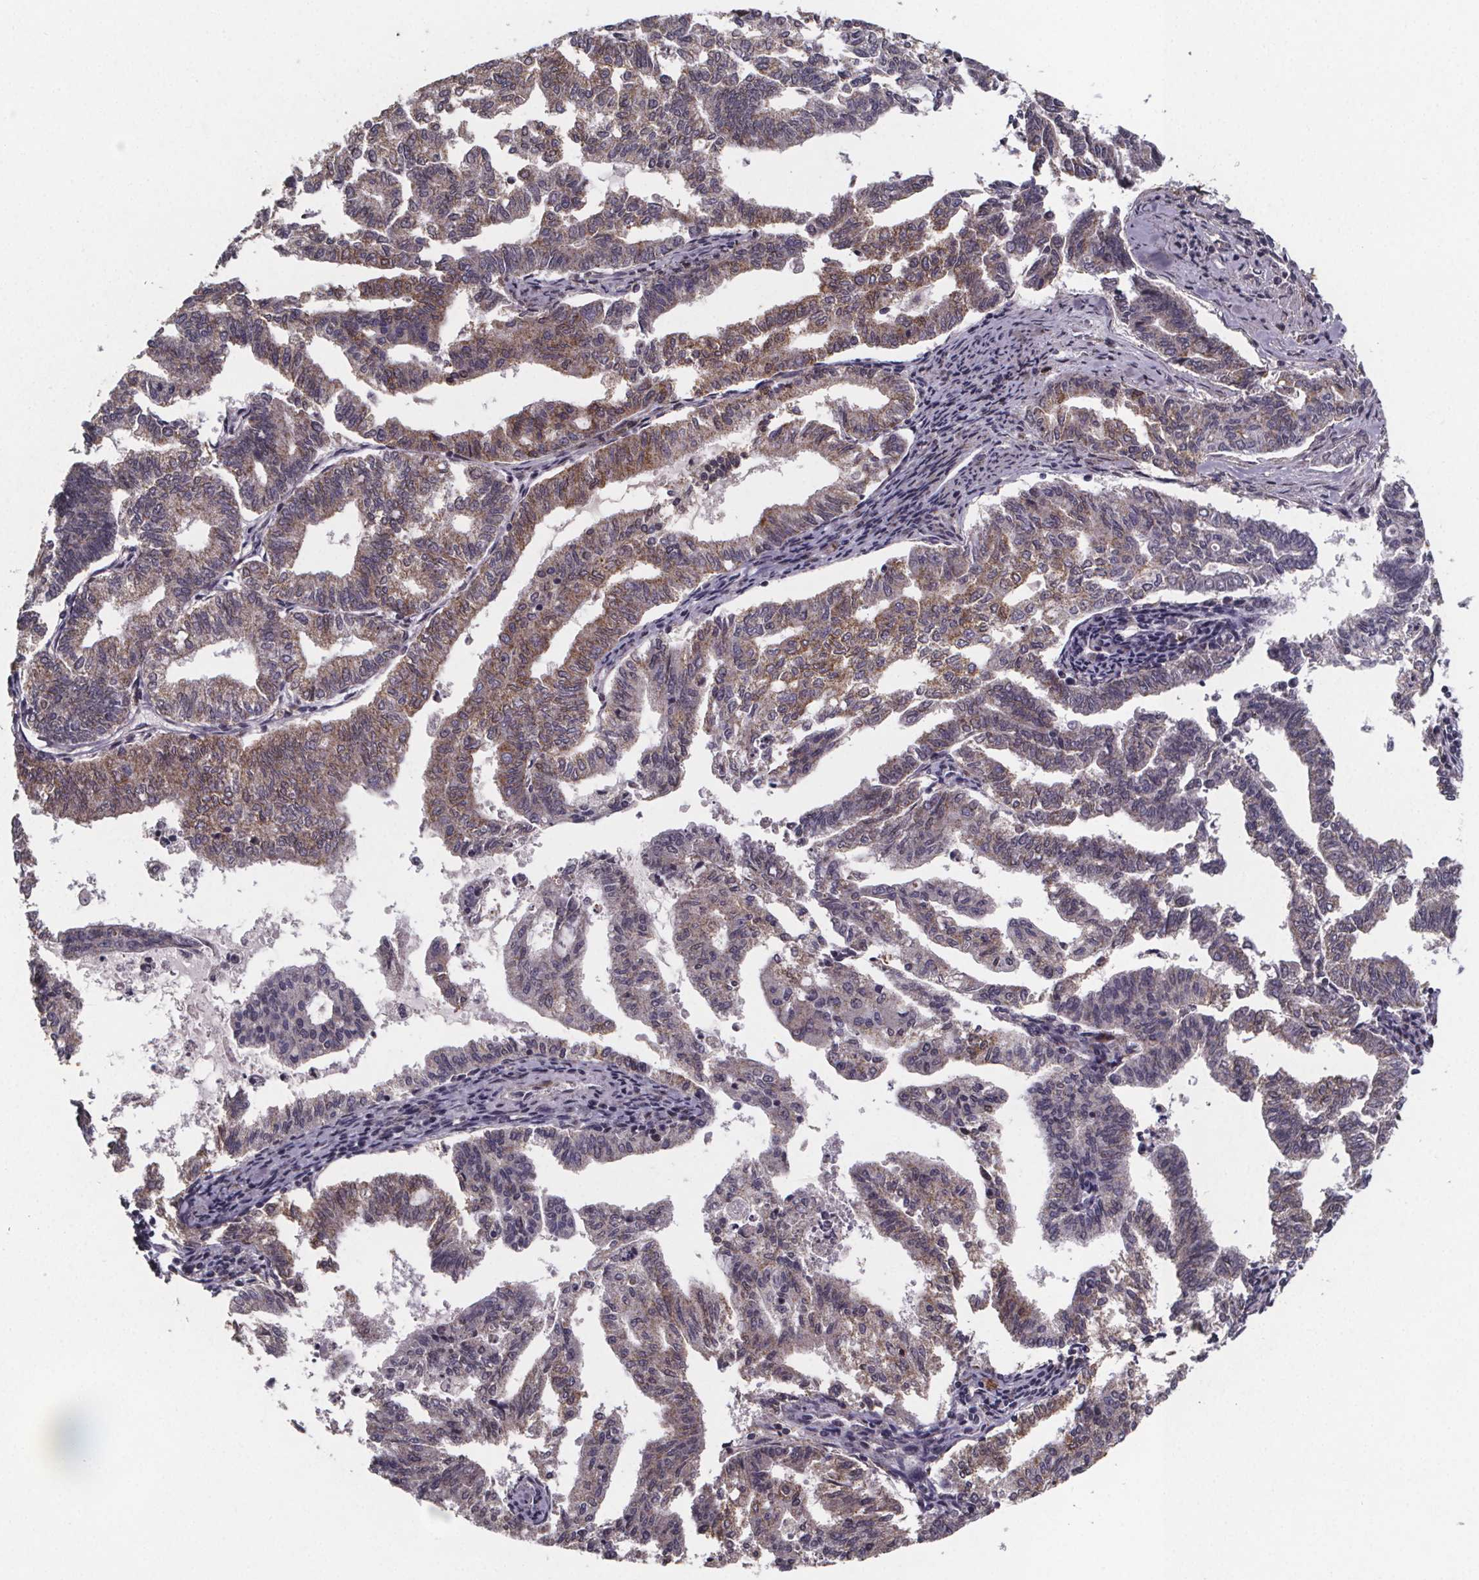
{"staining": {"intensity": "moderate", "quantity": "<25%", "location": "cytoplasmic/membranous"}, "tissue": "endometrial cancer", "cell_type": "Tumor cells", "image_type": "cancer", "snomed": [{"axis": "morphology", "description": "Adenocarcinoma, NOS"}, {"axis": "topography", "description": "Endometrium"}], "caption": "Immunohistochemistry micrograph of human endometrial cancer stained for a protein (brown), which exhibits low levels of moderate cytoplasmic/membranous positivity in approximately <25% of tumor cells.", "gene": "PALLD", "patient": {"sex": "female", "age": 79}}